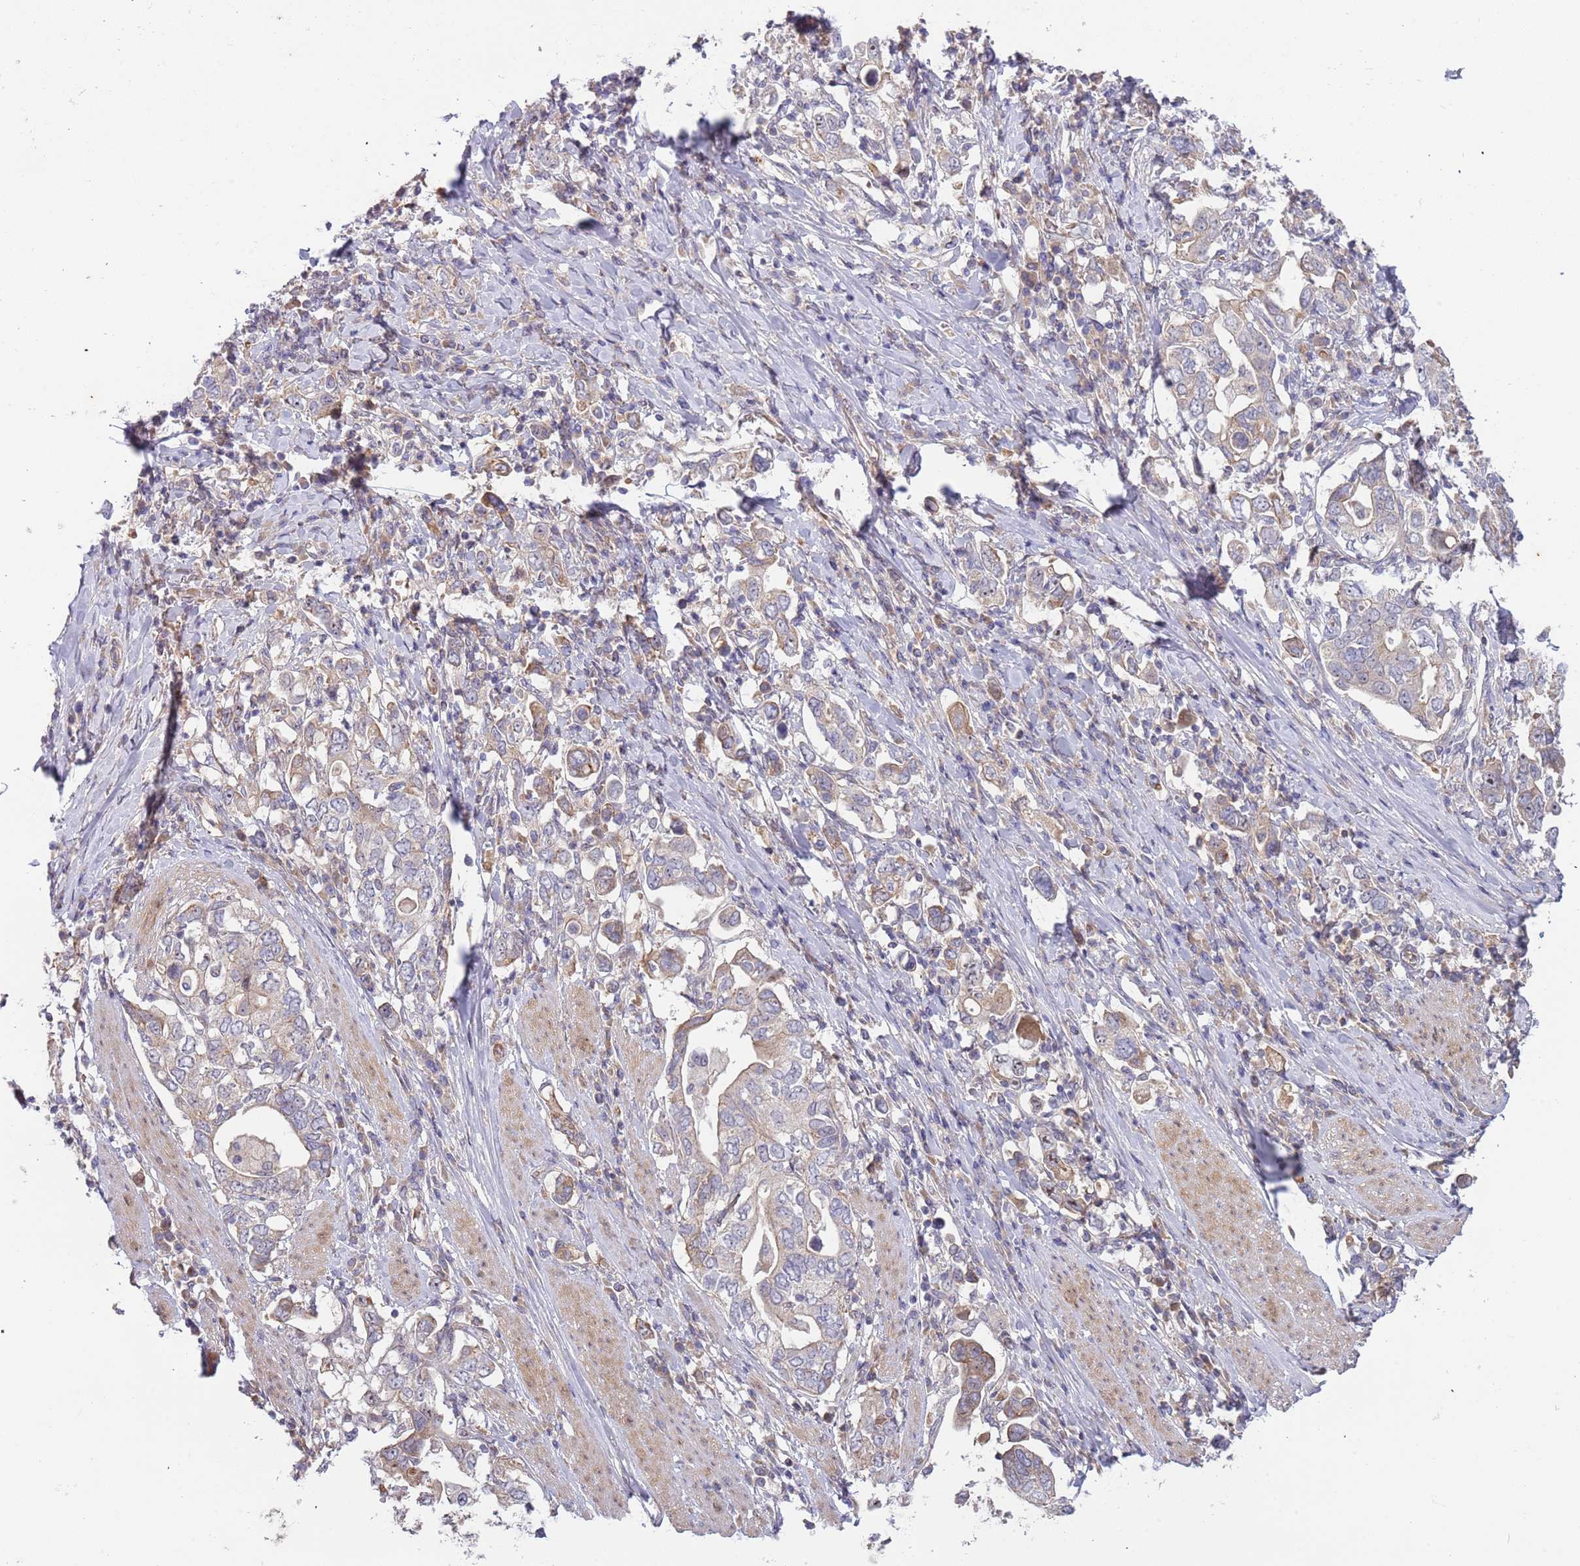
{"staining": {"intensity": "moderate", "quantity": "<25%", "location": "cytoplasmic/membranous"}, "tissue": "stomach cancer", "cell_type": "Tumor cells", "image_type": "cancer", "snomed": [{"axis": "morphology", "description": "Adenocarcinoma, NOS"}, {"axis": "topography", "description": "Stomach, upper"}, {"axis": "topography", "description": "Stomach"}], "caption": "A brown stain shows moderate cytoplasmic/membranous expression of a protein in human adenocarcinoma (stomach) tumor cells.", "gene": "TRAPPC6B", "patient": {"sex": "male", "age": 62}}